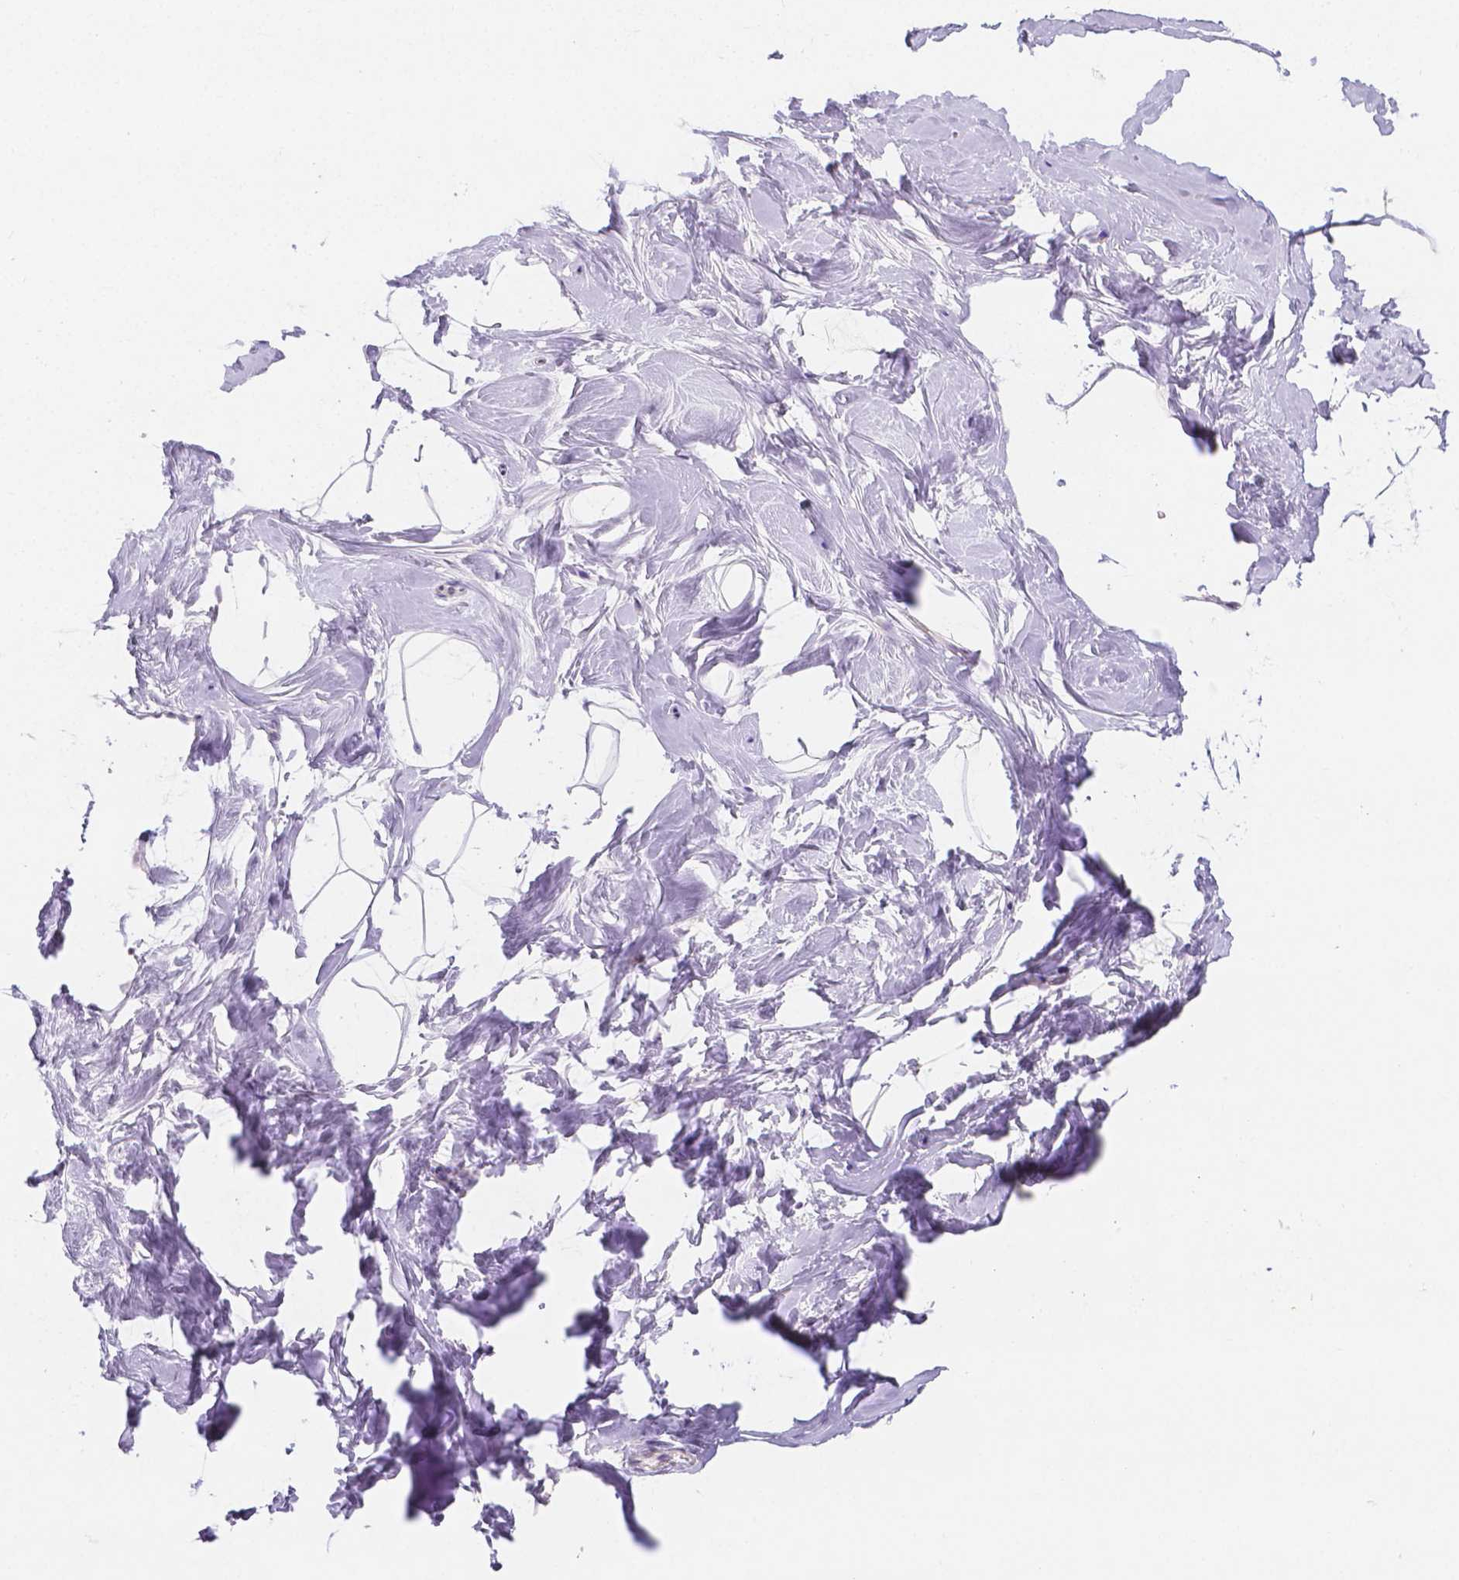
{"staining": {"intensity": "negative", "quantity": "none", "location": "none"}, "tissue": "breast", "cell_type": "Adipocytes", "image_type": "normal", "snomed": [{"axis": "morphology", "description": "Normal tissue, NOS"}, {"axis": "topography", "description": "Breast"}], "caption": "IHC histopathology image of normal breast: breast stained with DAB (3,3'-diaminobenzidine) displays no significant protein positivity in adipocytes. The staining was performed using DAB (3,3'-diaminobenzidine) to visualize the protein expression in brown, while the nuclei were stained in blue with hematoxylin (Magnification: 20x).", "gene": "SGTB", "patient": {"sex": "female", "age": 32}}